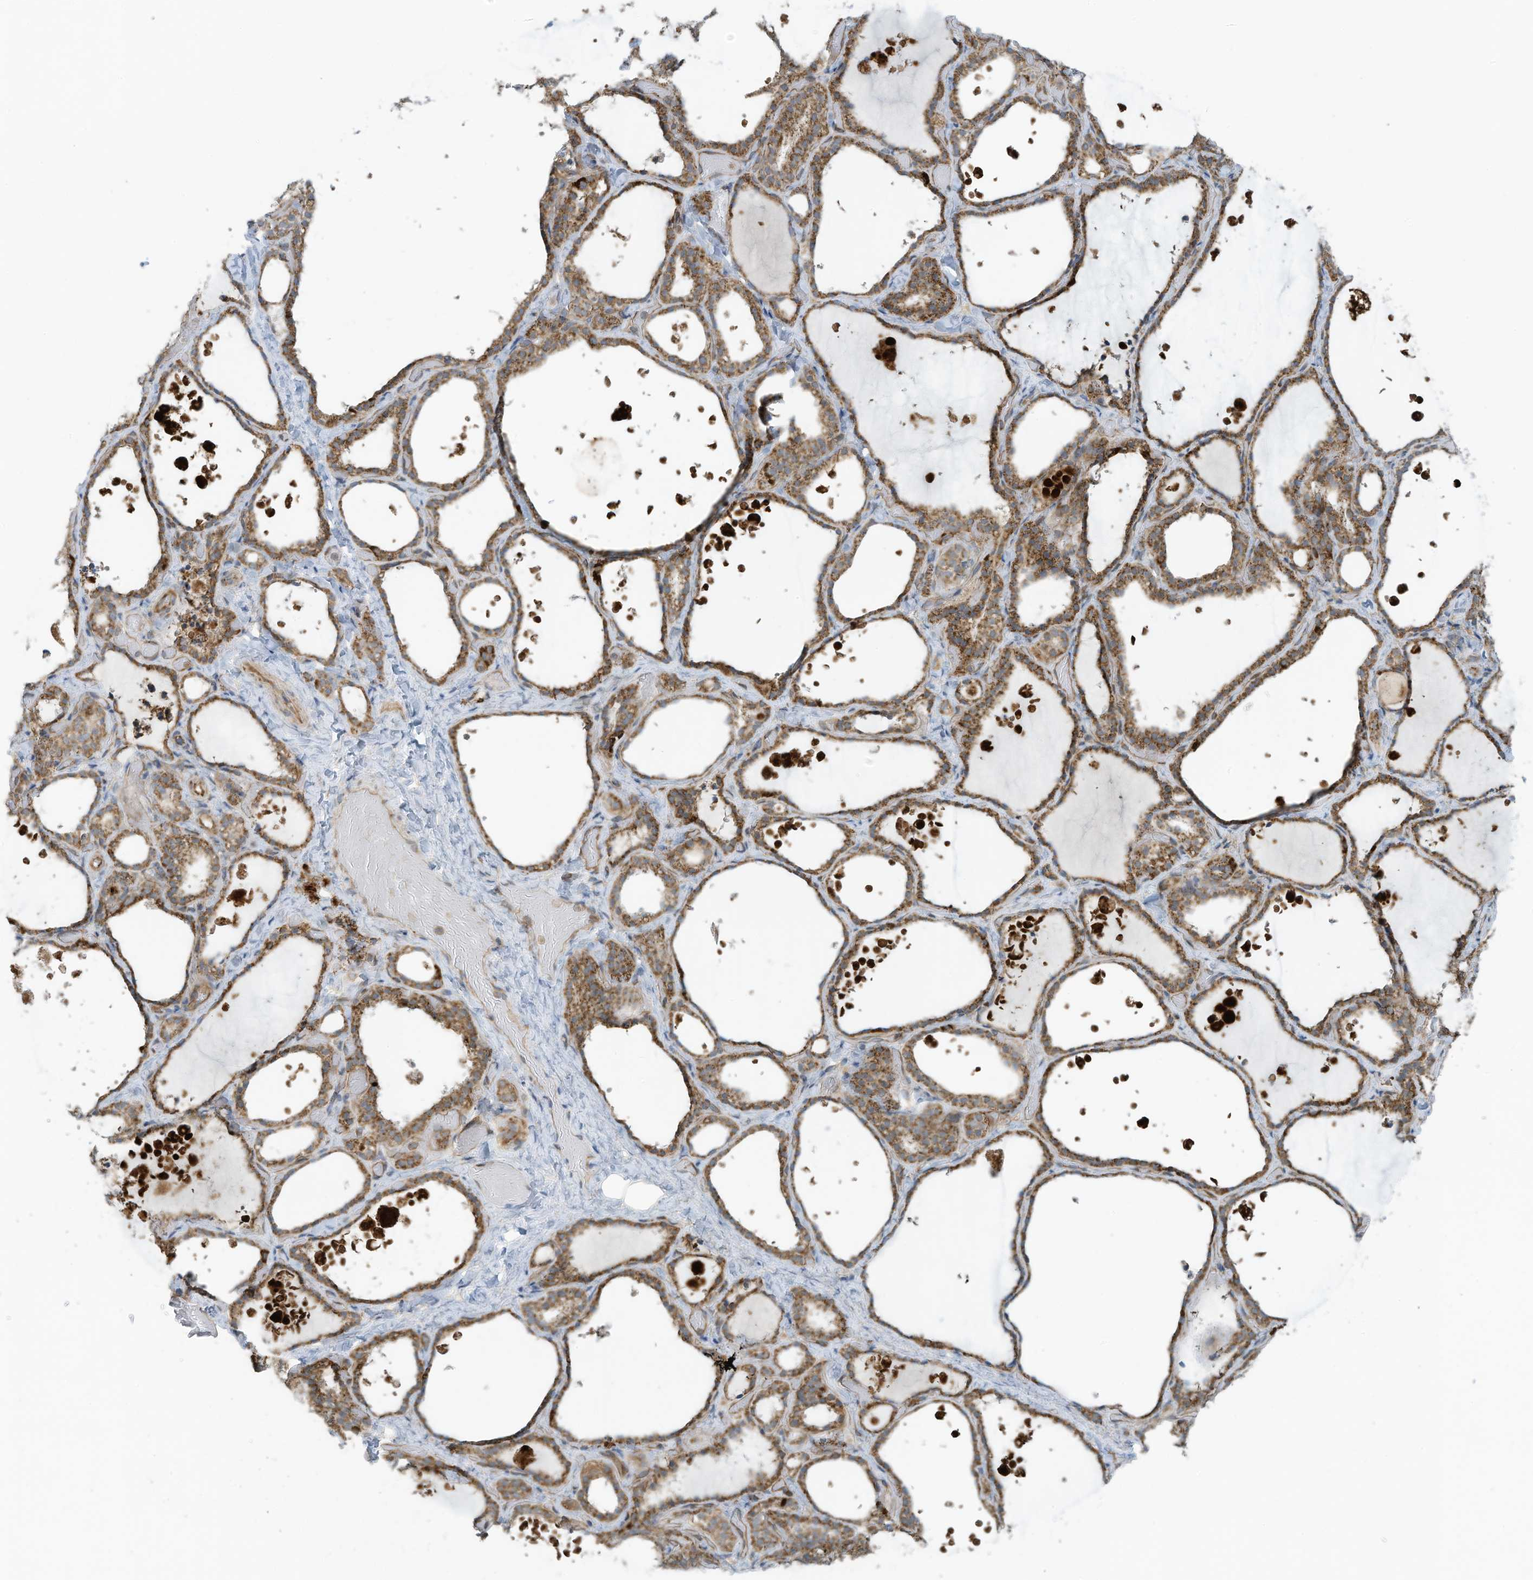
{"staining": {"intensity": "moderate", "quantity": ">75%", "location": "cytoplasmic/membranous"}, "tissue": "thyroid gland", "cell_type": "Glandular cells", "image_type": "normal", "snomed": [{"axis": "morphology", "description": "Normal tissue, NOS"}, {"axis": "topography", "description": "Thyroid gland"}], "caption": "Glandular cells demonstrate moderate cytoplasmic/membranous staining in approximately >75% of cells in normal thyroid gland.", "gene": "METTL6", "patient": {"sex": "female", "age": 44}}